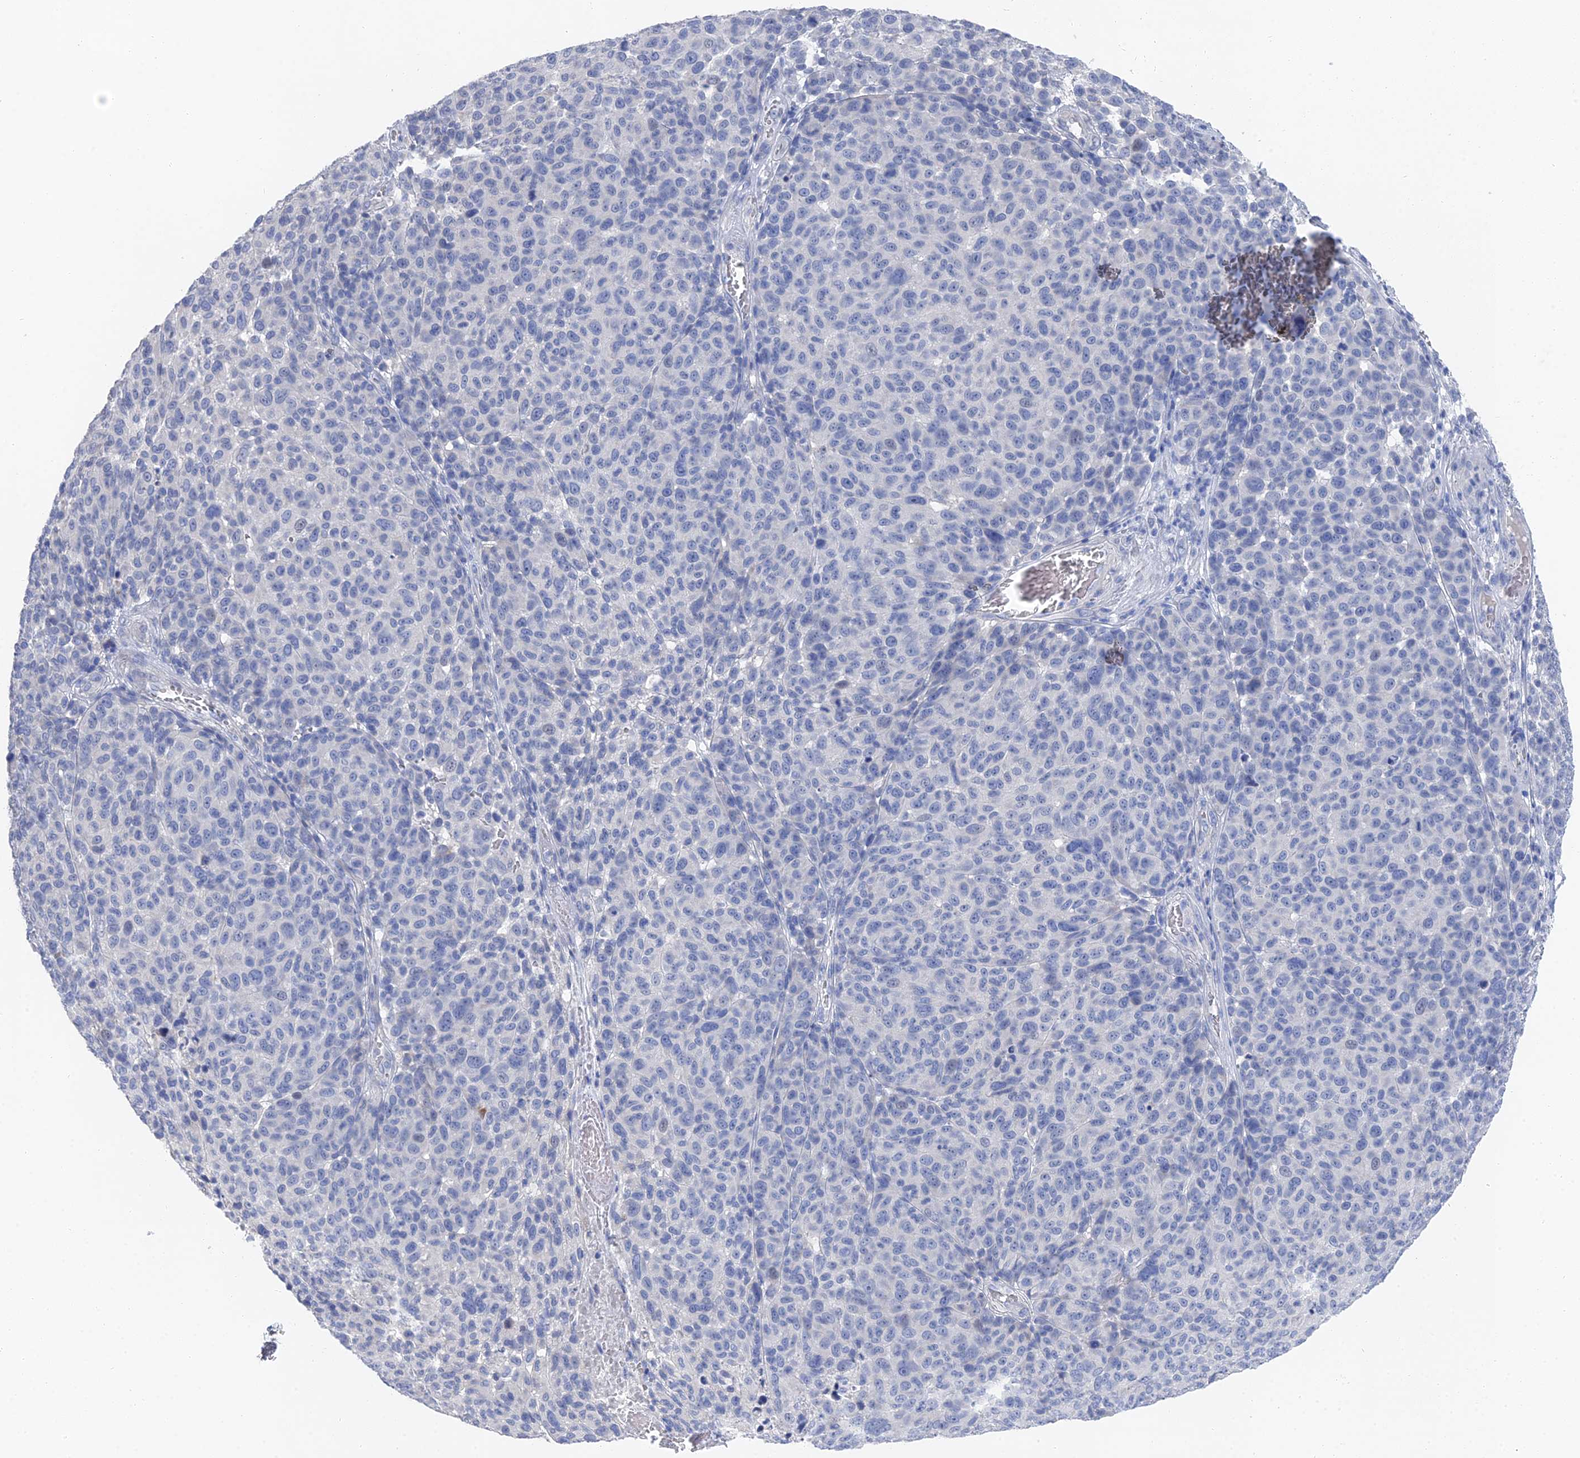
{"staining": {"intensity": "negative", "quantity": "none", "location": "none"}, "tissue": "melanoma", "cell_type": "Tumor cells", "image_type": "cancer", "snomed": [{"axis": "morphology", "description": "Malignant melanoma, NOS"}, {"axis": "topography", "description": "Skin"}], "caption": "A high-resolution micrograph shows IHC staining of malignant melanoma, which displays no significant positivity in tumor cells.", "gene": "GFAP", "patient": {"sex": "male", "age": 49}}